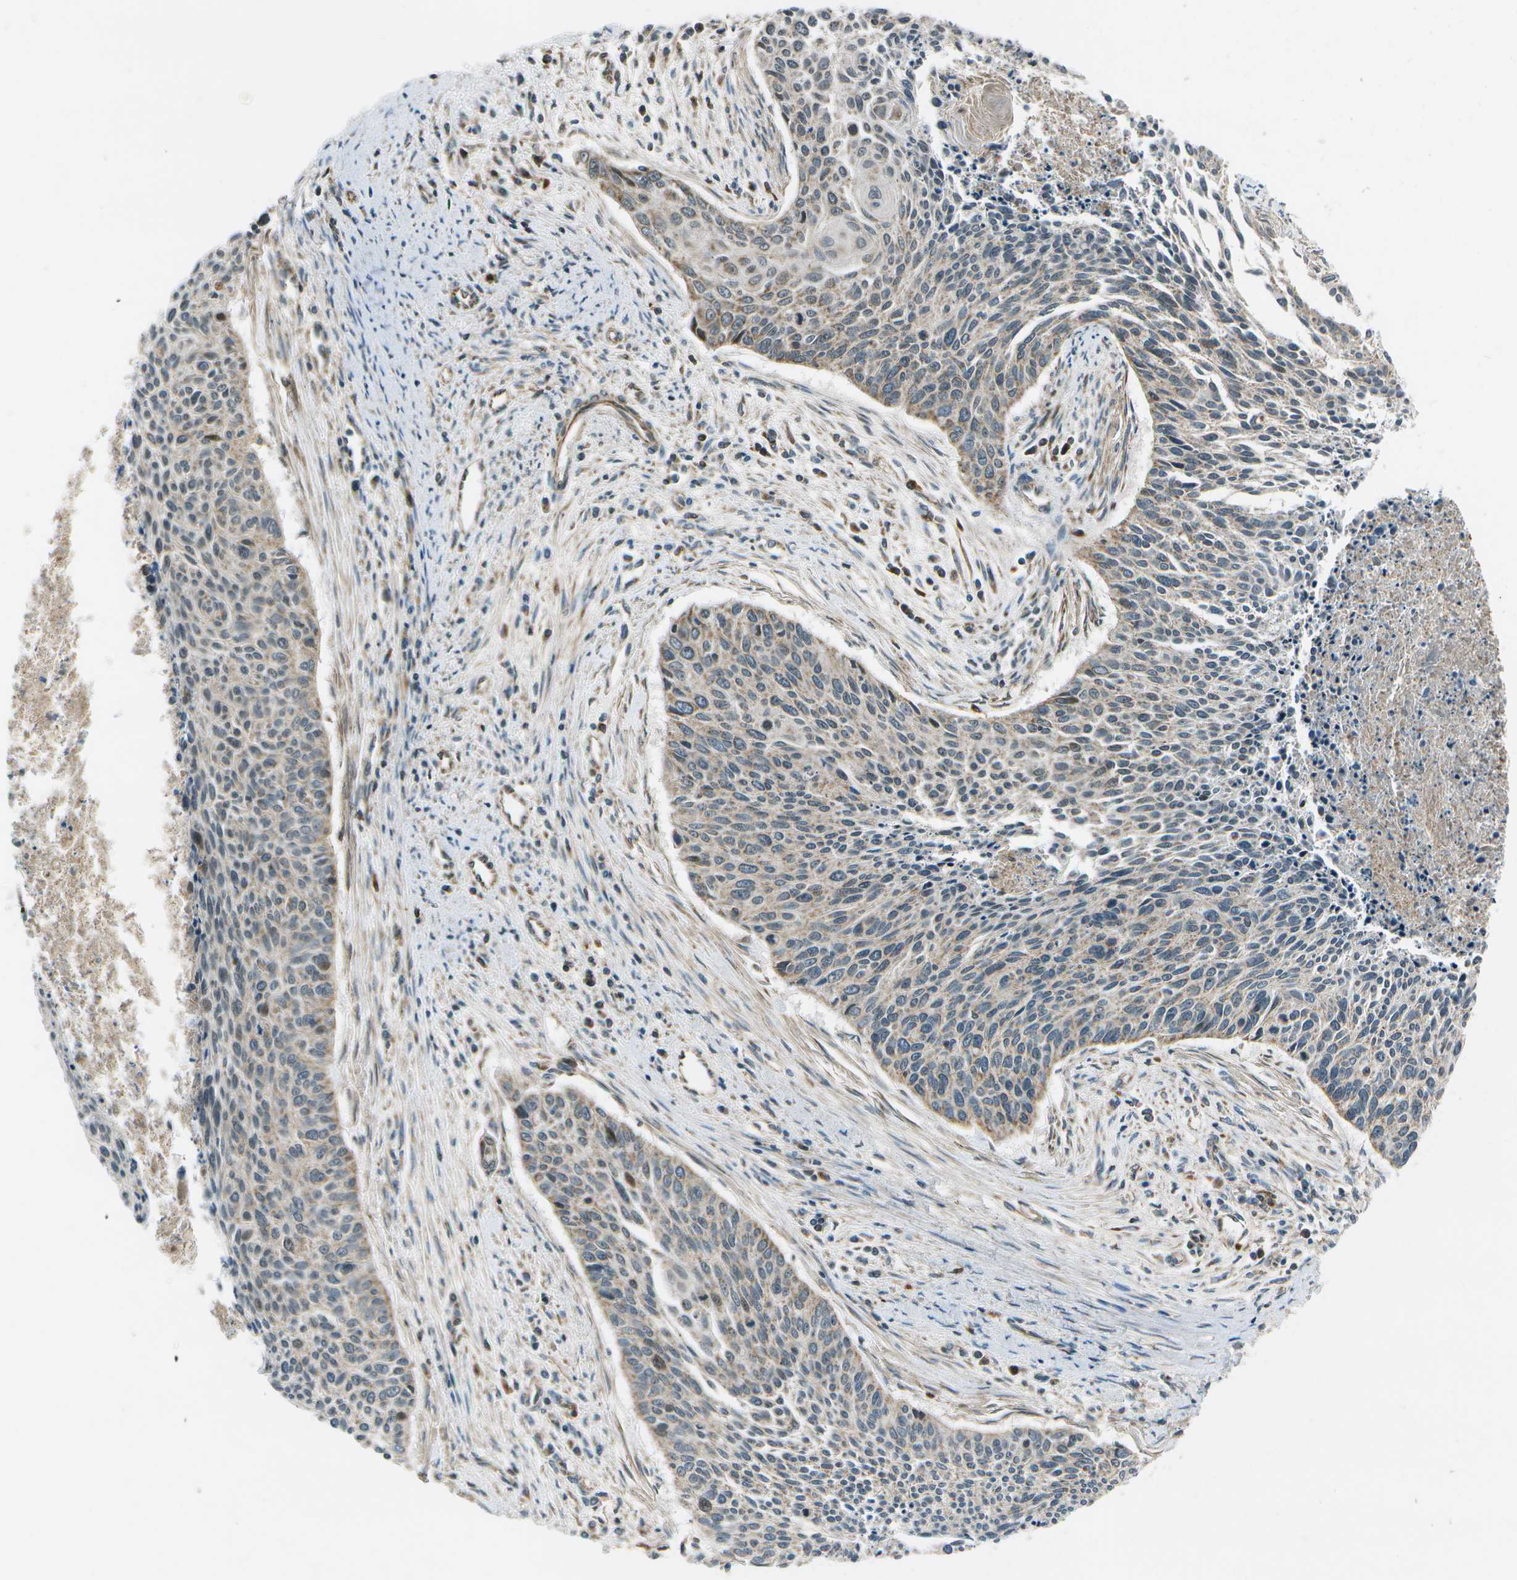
{"staining": {"intensity": "moderate", "quantity": "25%-75%", "location": "cytoplasmic/membranous,nuclear"}, "tissue": "cervical cancer", "cell_type": "Tumor cells", "image_type": "cancer", "snomed": [{"axis": "morphology", "description": "Squamous cell carcinoma, NOS"}, {"axis": "topography", "description": "Cervix"}], "caption": "The histopathology image exhibits staining of squamous cell carcinoma (cervical), revealing moderate cytoplasmic/membranous and nuclear protein positivity (brown color) within tumor cells.", "gene": "EIF2AK1", "patient": {"sex": "female", "age": 55}}